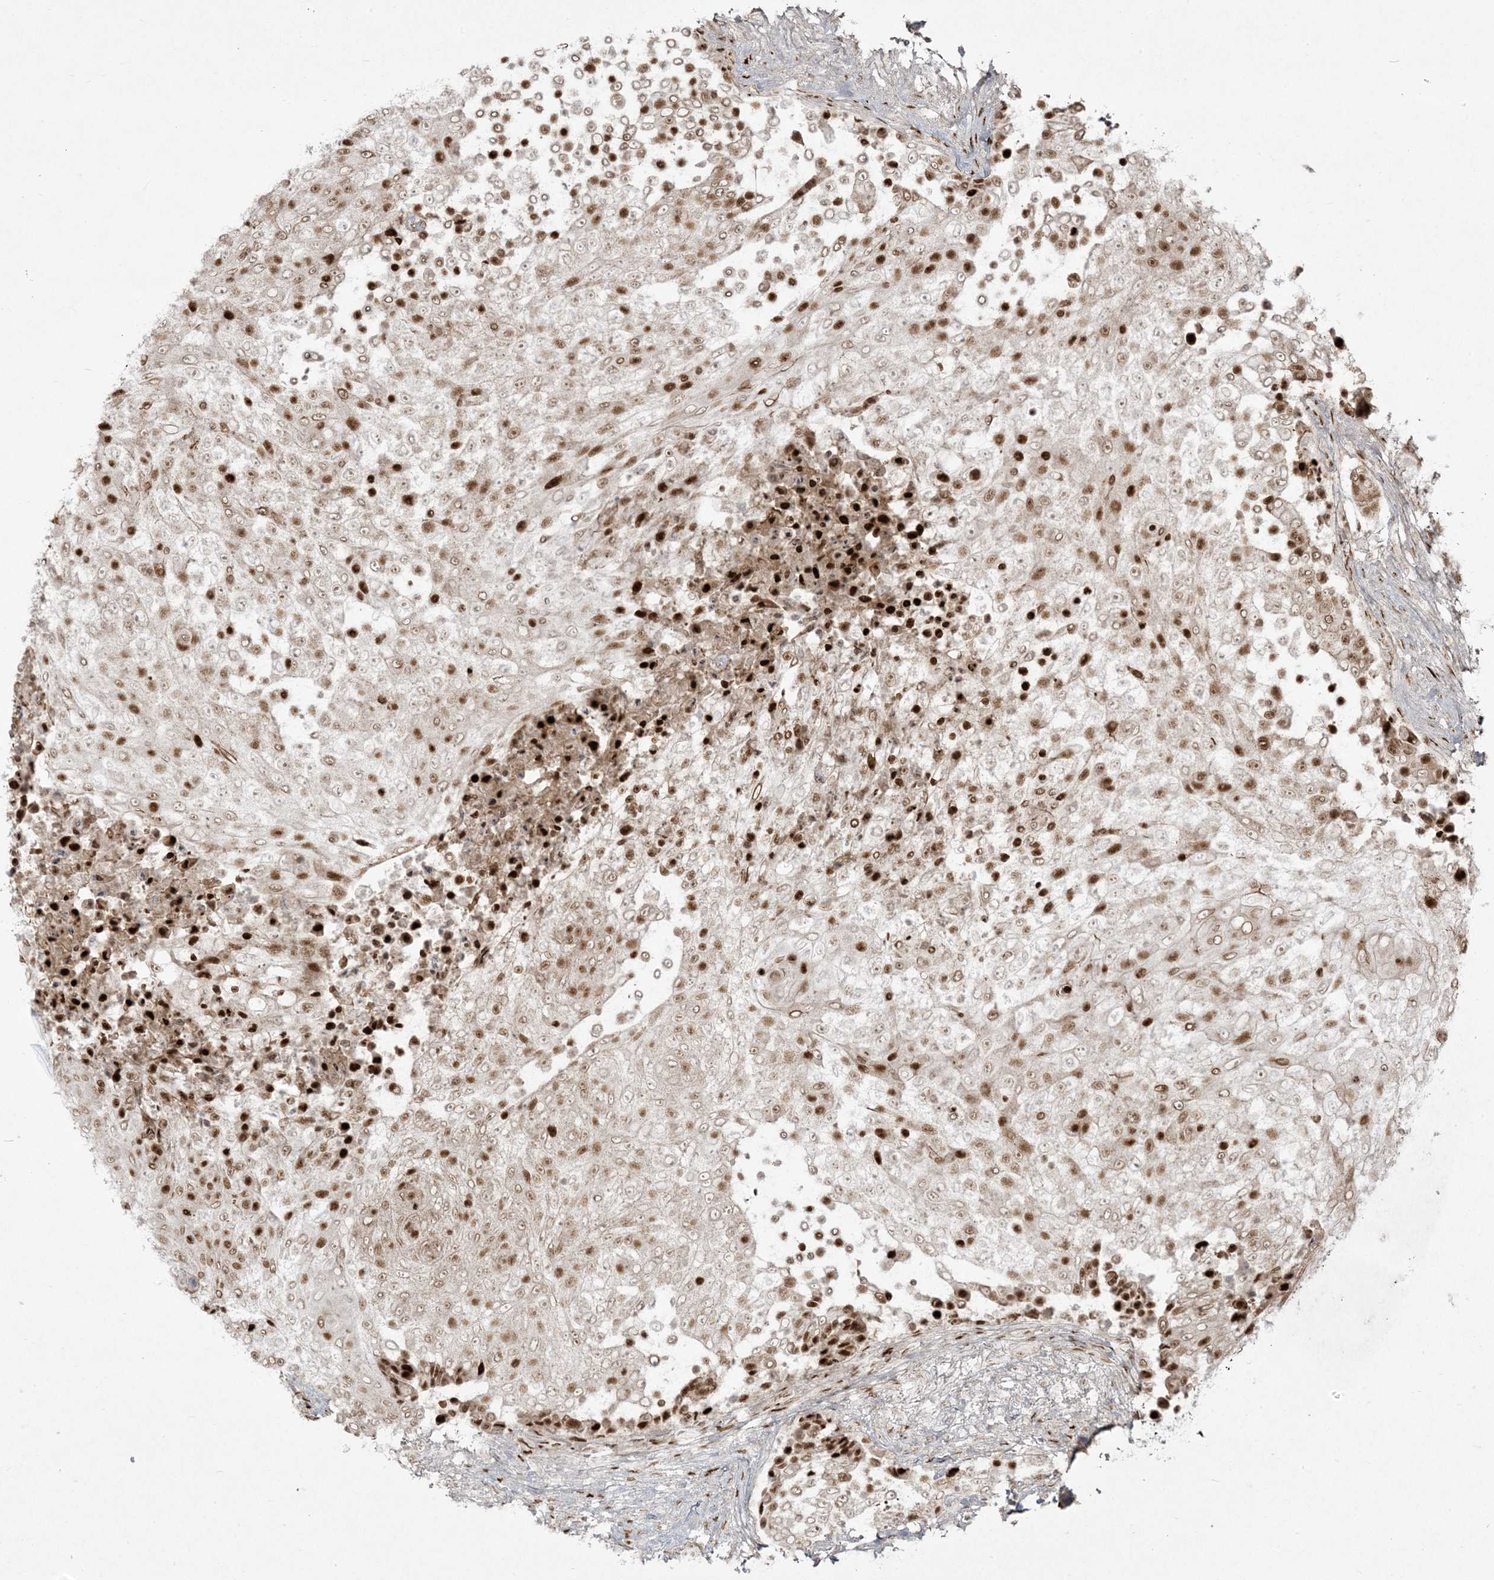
{"staining": {"intensity": "strong", "quantity": "25%-75%", "location": "nuclear"}, "tissue": "urothelial cancer", "cell_type": "Tumor cells", "image_type": "cancer", "snomed": [{"axis": "morphology", "description": "Urothelial carcinoma, High grade"}, {"axis": "topography", "description": "Urinary bladder"}], "caption": "Tumor cells display strong nuclear expression in approximately 25%-75% of cells in urothelial cancer.", "gene": "RBM10", "patient": {"sex": "female", "age": 63}}